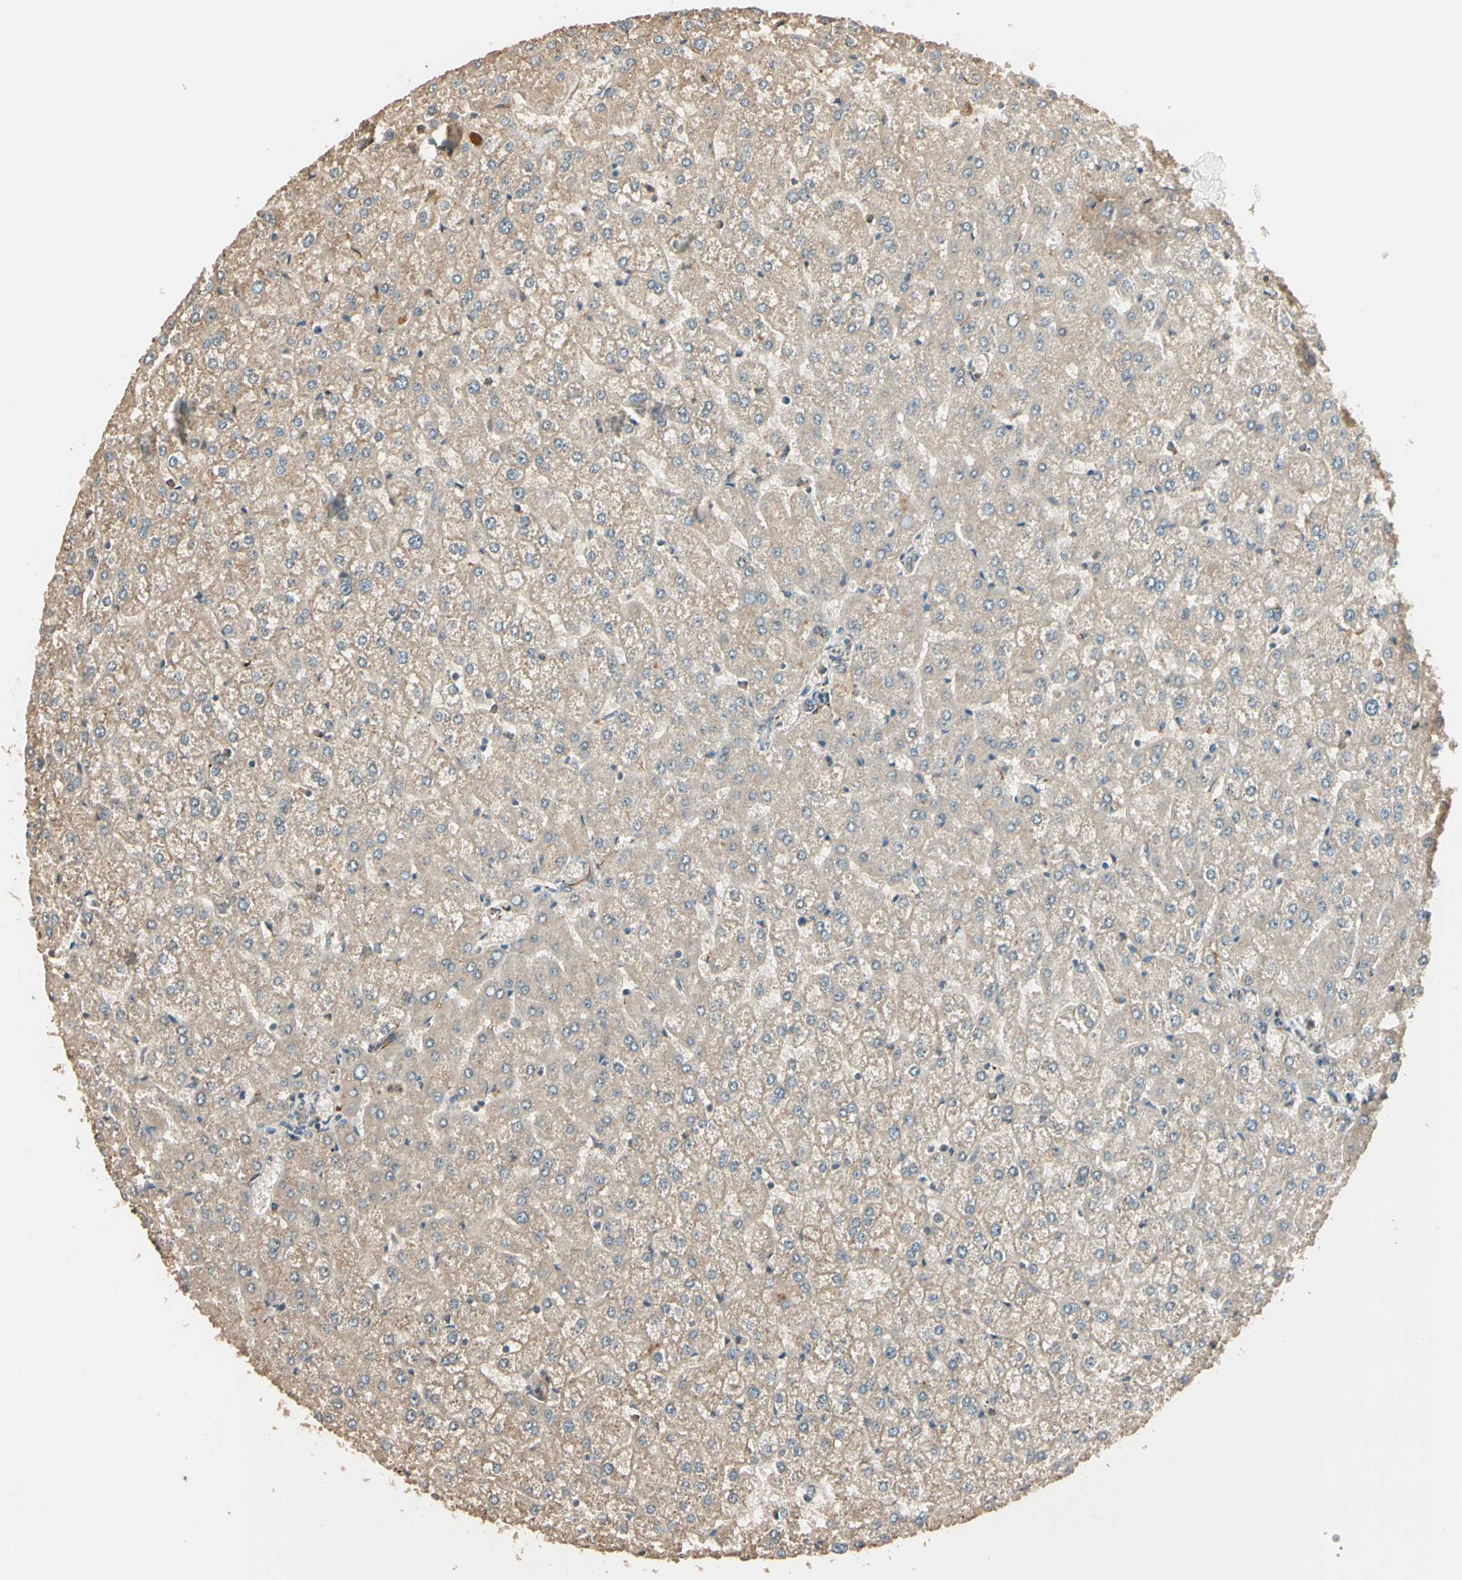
{"staining": {"intensity": "moderate", "quantity": ">75%", "location": "cytoplasmic/membranous"}, "tissue": "liver", "cell_type": "Cholangiocytes", "image_type": "normal", "snomed": [{"axis": "morphology", "description": "Normal tissue, NOS"}, {"axis": "topography", "description": "Liver"}], "caption": "A medium amount of moderate cytoplasmic/membranous expression is seen in about >75% of cholangiocytes in benign liver.", "gene": "TNFRSF21", "patient": {"sex": "female", "age": 32}}